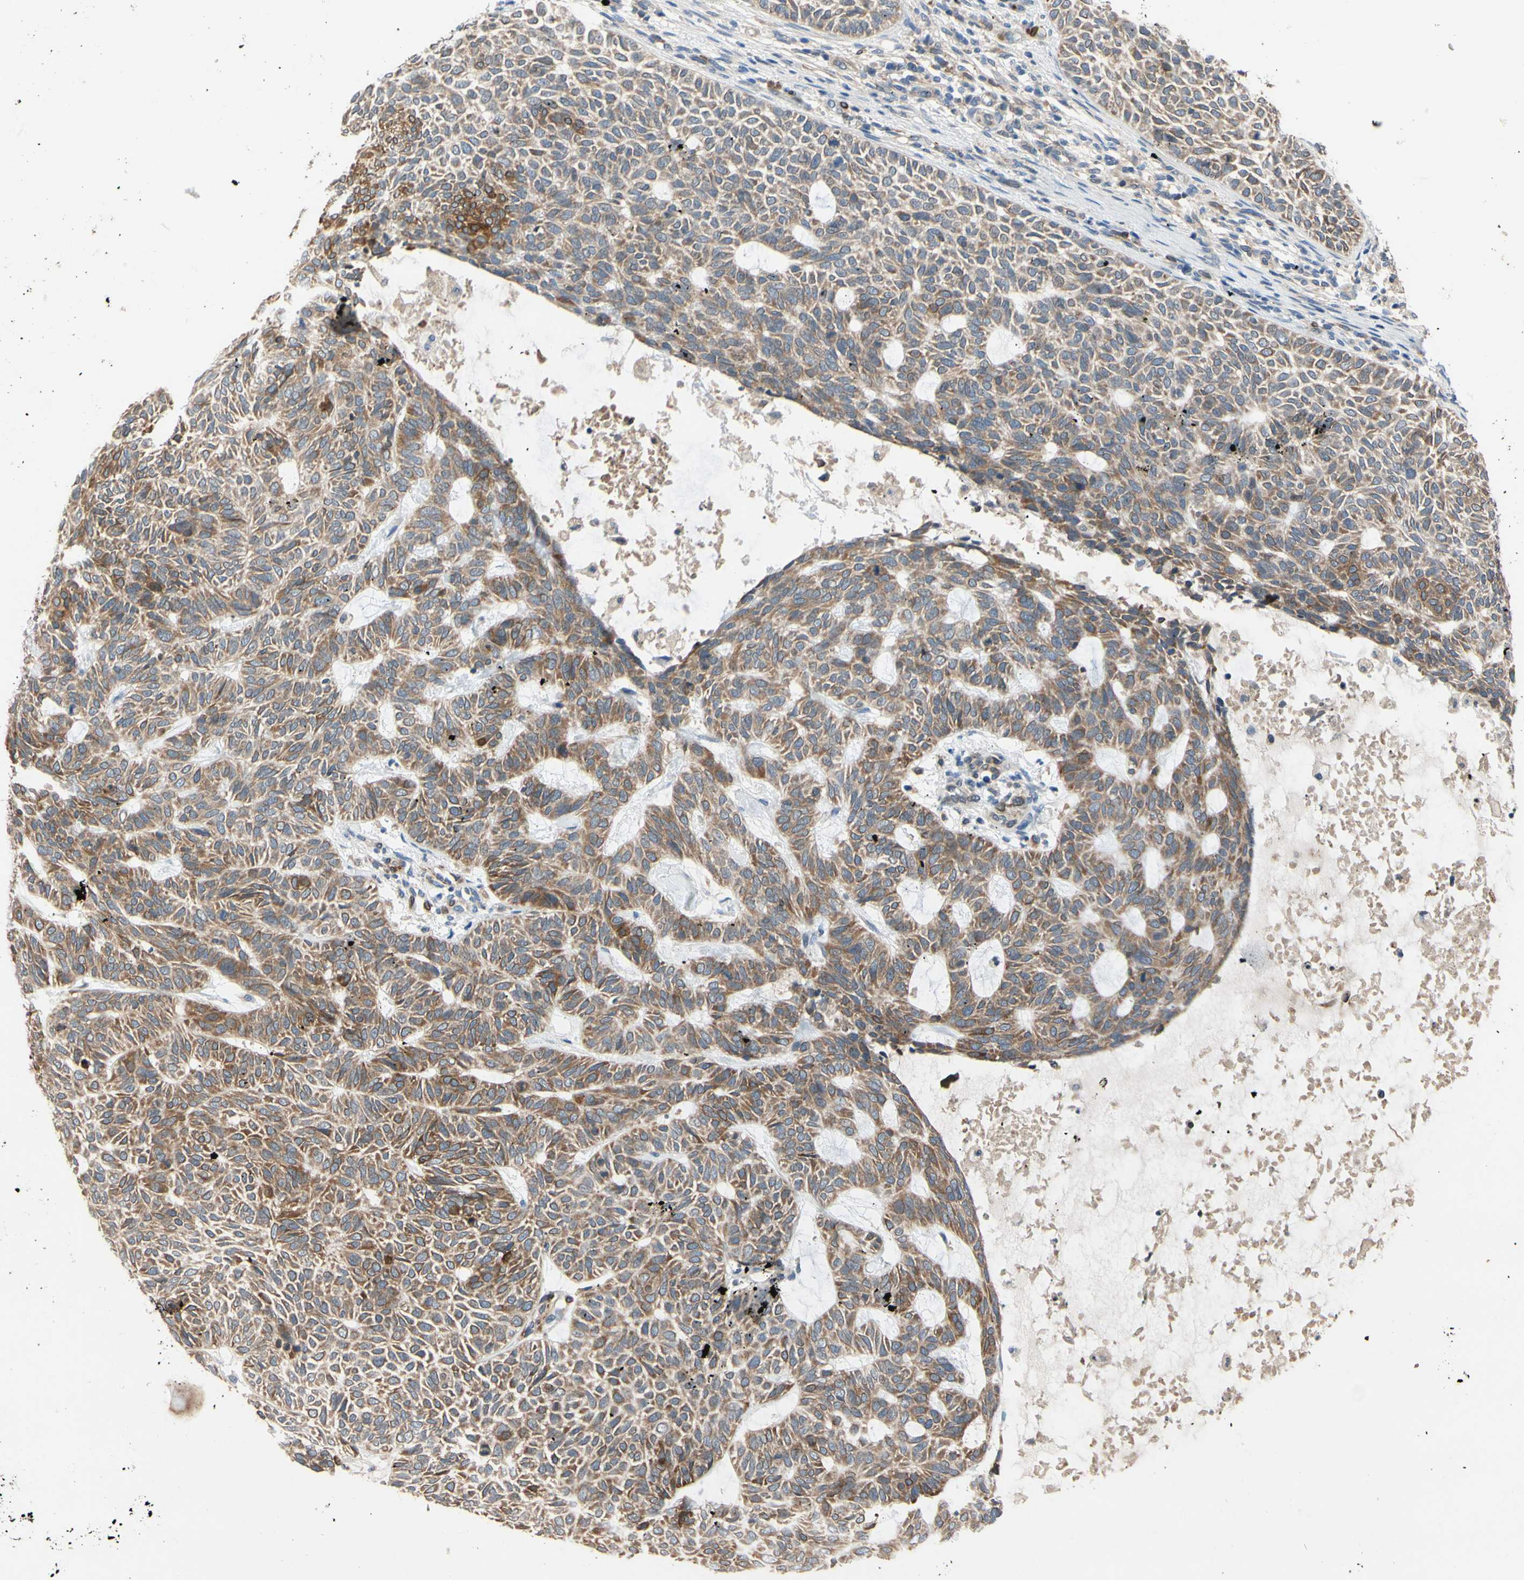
{"staining": {"intensity": "moderate", "quantity": ">75%", "location": "cytoplasmic/membranous"}, "tissue": "skin cancer", "cell_type": "Tumor cells", "image_type": "cancer", "snomed": [{"axis": "morphology", "description": "Basal cell carcinoma"}, {"axis": "topography", "description": "Skin"}], "caption": "A histopathology image showing moderate cytoplasmic/membranous staining in approximately >75% of tumor cells in skin cancer (basal cell carcinoma), as visualized by brown immunohistochemical staining.", "gene": "PRXL2A", "patient": {"sex": "male", "age": 87}}